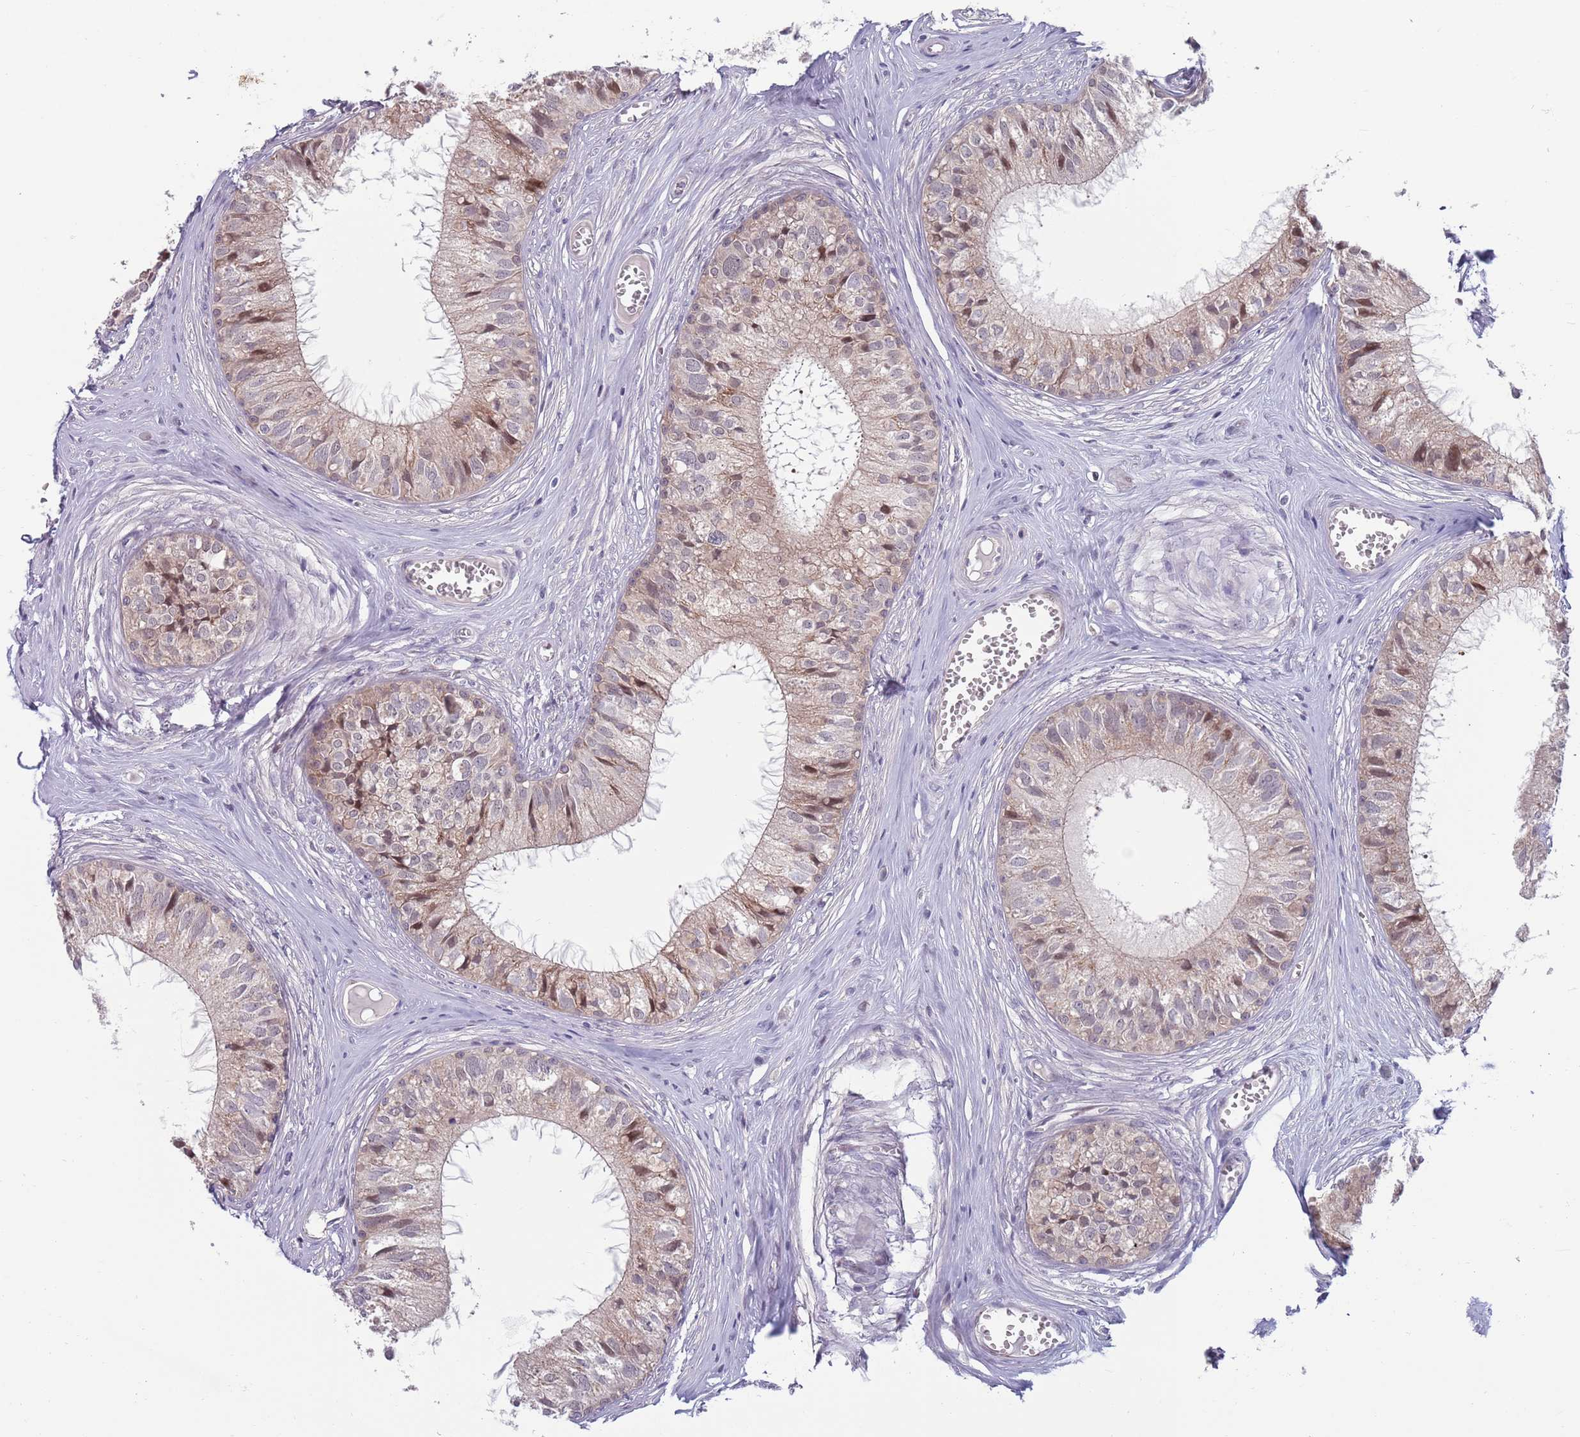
{"staining": {"intensity": "weak", "quantity": "<25%", "location": "cytoplasmic/membranous"}, "tissue": "epididymis", "cell_type": "Glandular cells", "image_type": "normal", "snomed": [{"axis": "morphology", "description": "Normal tissue, NOS"}, {"axis": "topography", "description": "Epididymis"}], "caption": "Glandular cells are negative for protein expression in unremarkable human epididymis. (Brightfield microscopy of DAB immunohistochemistry (IHC) at high magnification).", "gene": "CLNS1A", "patient": {"sex": "male", "age": 36}}